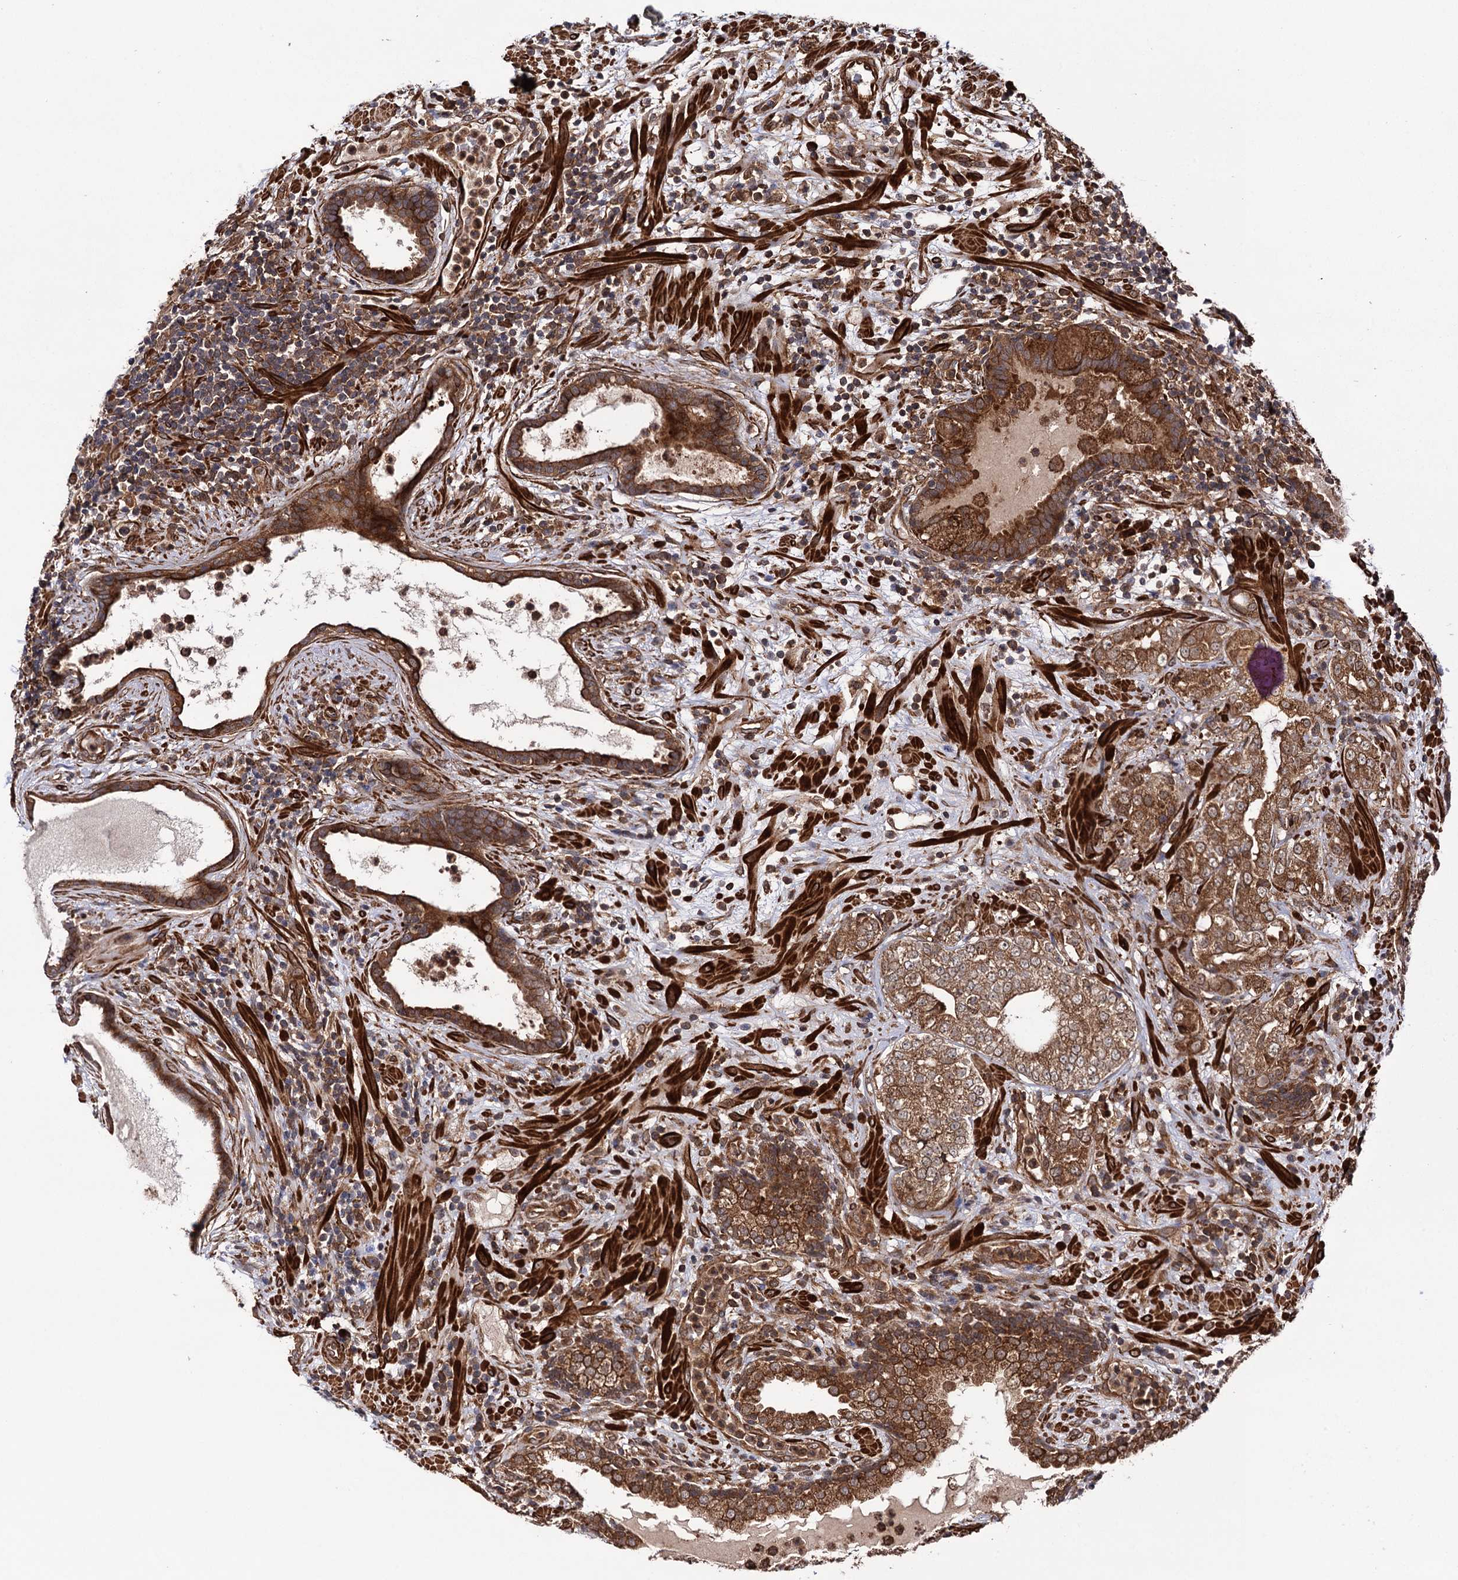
{"staining": {"intensity": "moderate", "quantity": ">75%", "location": "cytoplasmic/membranous"}, "tissue": "prostate cancer", "cell_type": "Tumor cells", "image_type": "cancer", "snomed": [{"axis": "morphology", "description": "Adenocarcinoma, High grade"}, {"axis": "topography", "description": "Prostate"}], "caption": "A high-resolution histopathology image shows immunohistochemistry (IHC) staining of prostate cancer, which shows moderate cytoplasmic/membranous positivity in approximately >75% of tumor cells.", "gene": "ATP8B4", "patient": {"sex": "male", "age": 64}}